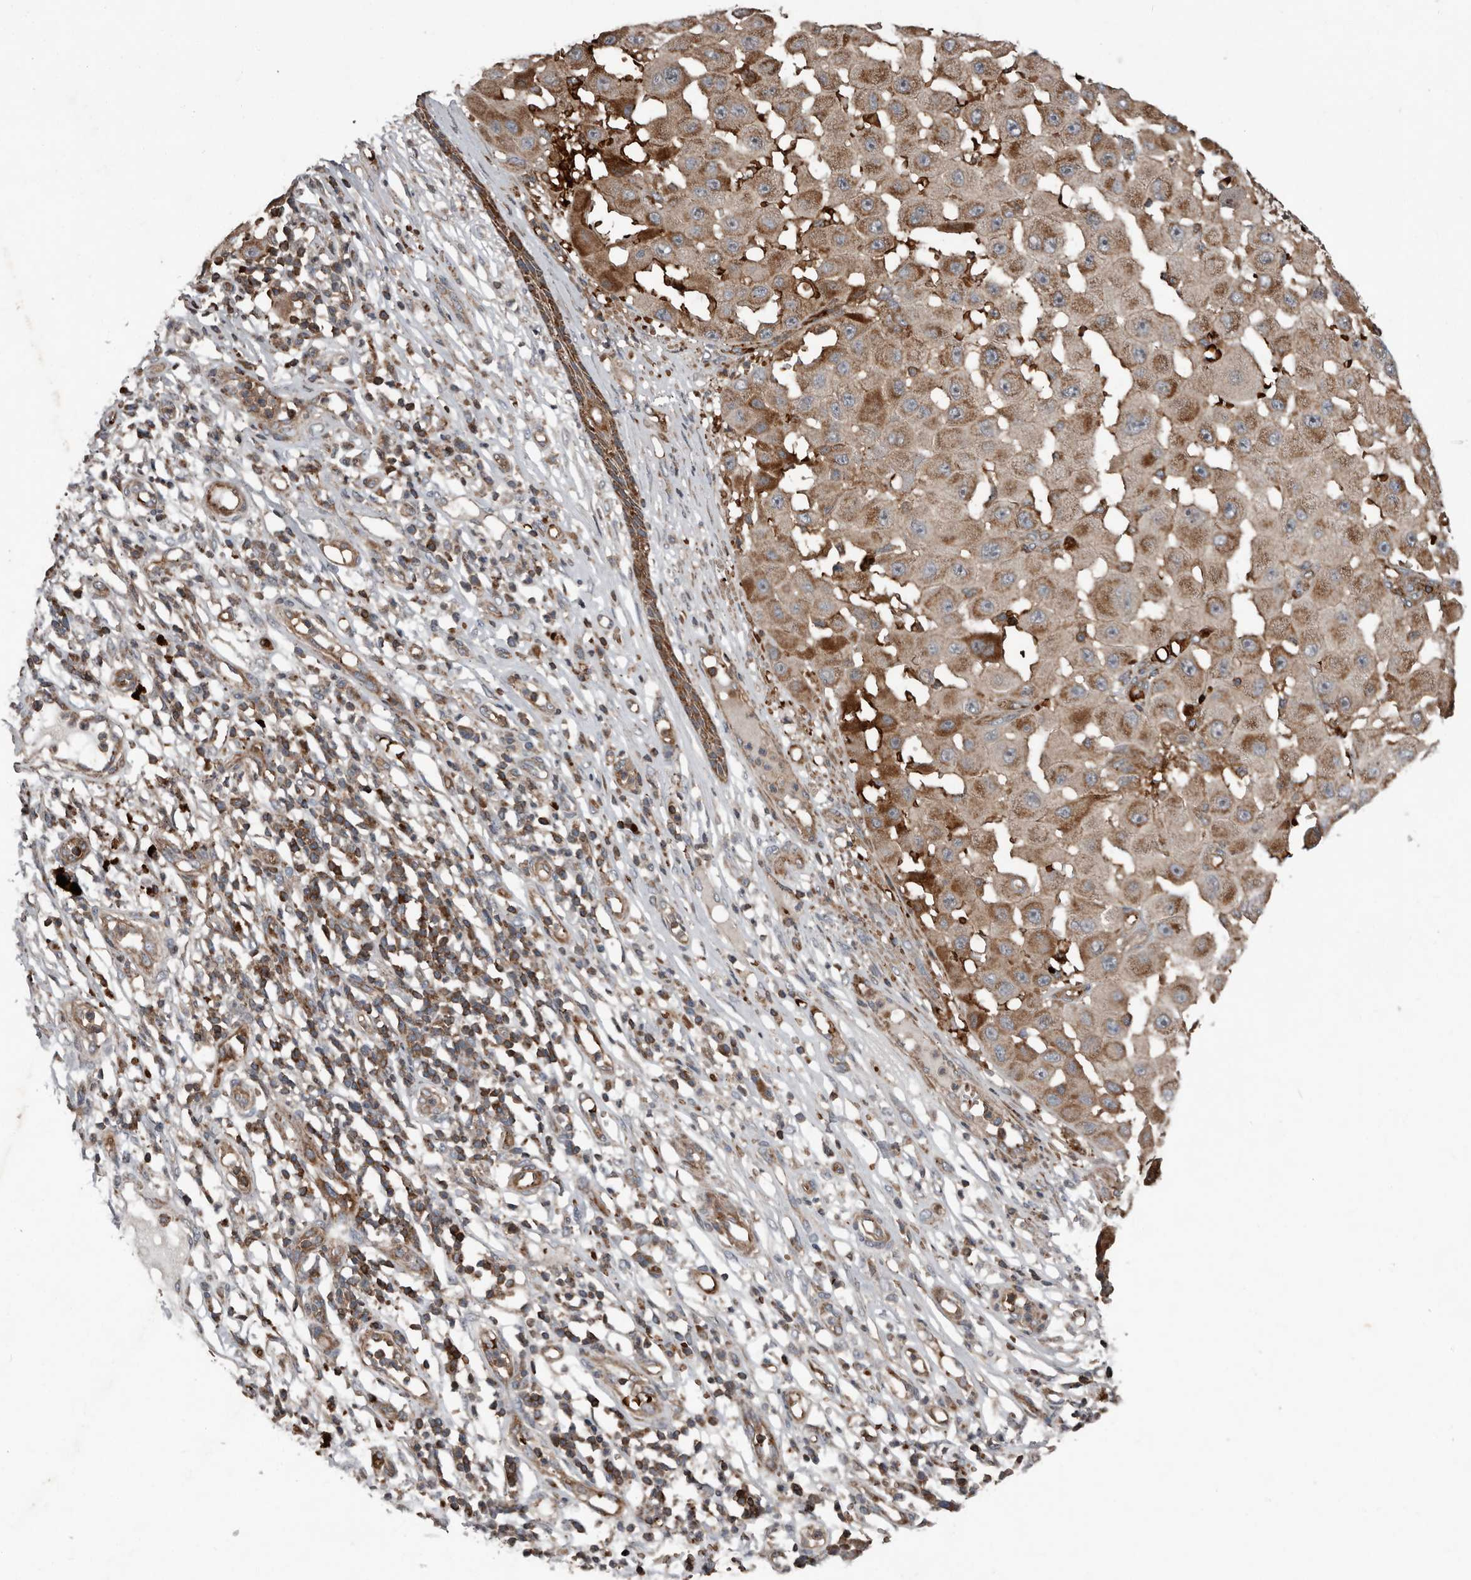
{"staining": {"intensity": "moderate", "quantity": ">75%", "location": "cytoplasmic/membranous"}, "tissue": "melanoma", "cell_type": "Tumor cells", "image_type": "cancer", "snomed": [{"axis": "morphology", "description": "Malignant melanoma, NOS"}, {"axis": "topography", "description": "Skin"}], "caption": "Melanoma stained for a protein (brown) displays moderate cytoplasmic/membranous positive staining in approximately >75% of tumor cells.", "gene": "FBXO31", "patient": {"sex": "female", "age": 81}}